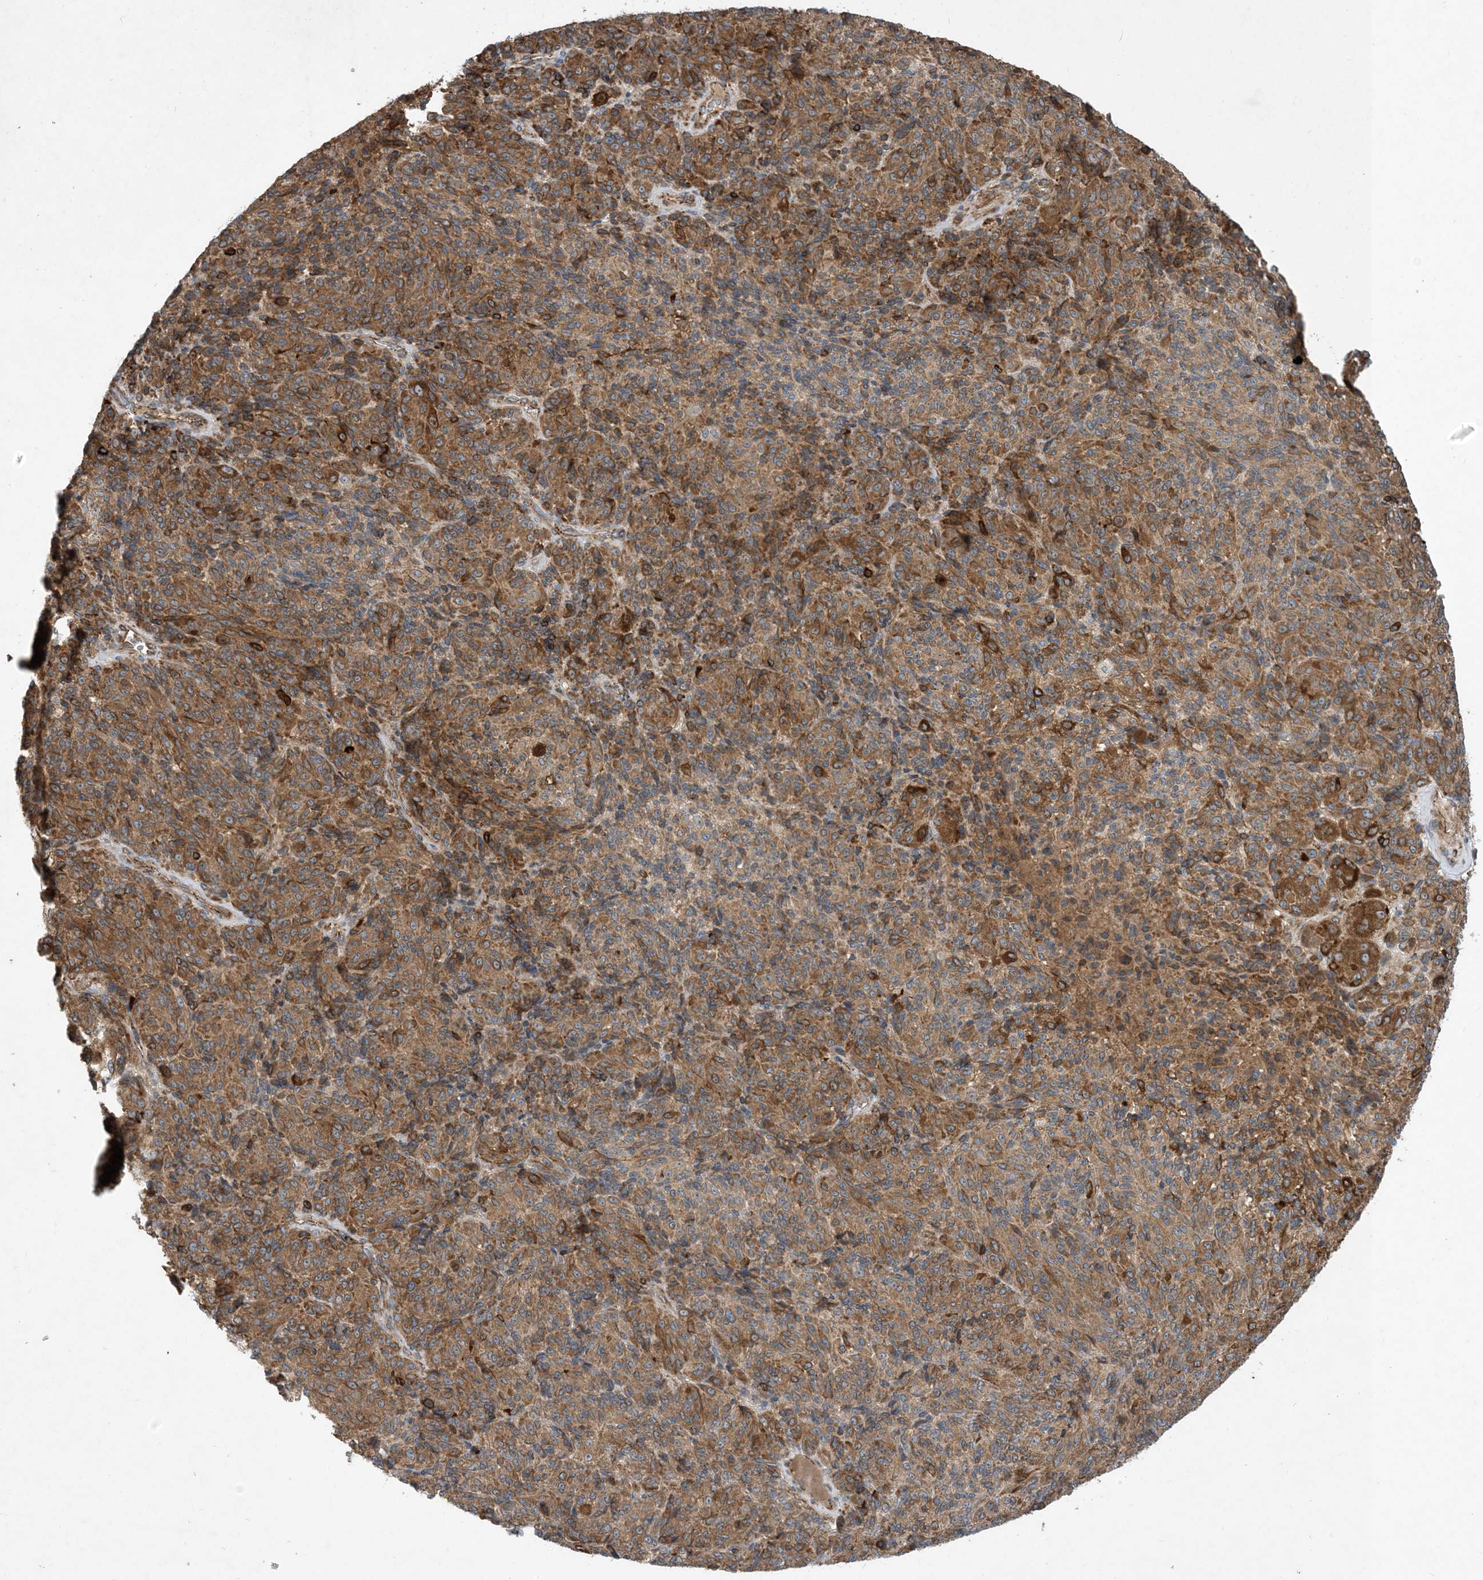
{"staining": {"intensity": "moderate", "quantity": ">75%", "location": "cytoplasmic/membranous"}, "tissue": "melanoma", "cell_type": "Tumor cells", "image_type": "cancer", "snomed": [{"axis": "morphology", "description": "Malignant melanoma, Metastatic site"}, {"axis": "topography", "description": "Brain"}], "caption": "Malignant melanoma (metastatic site) tissue demonstrates moderate cytoplasmic/membranous staining in approximately >75% of tumor cells", "gene": "OTOP1", "patient": {"sex": "female", "age": 56}}